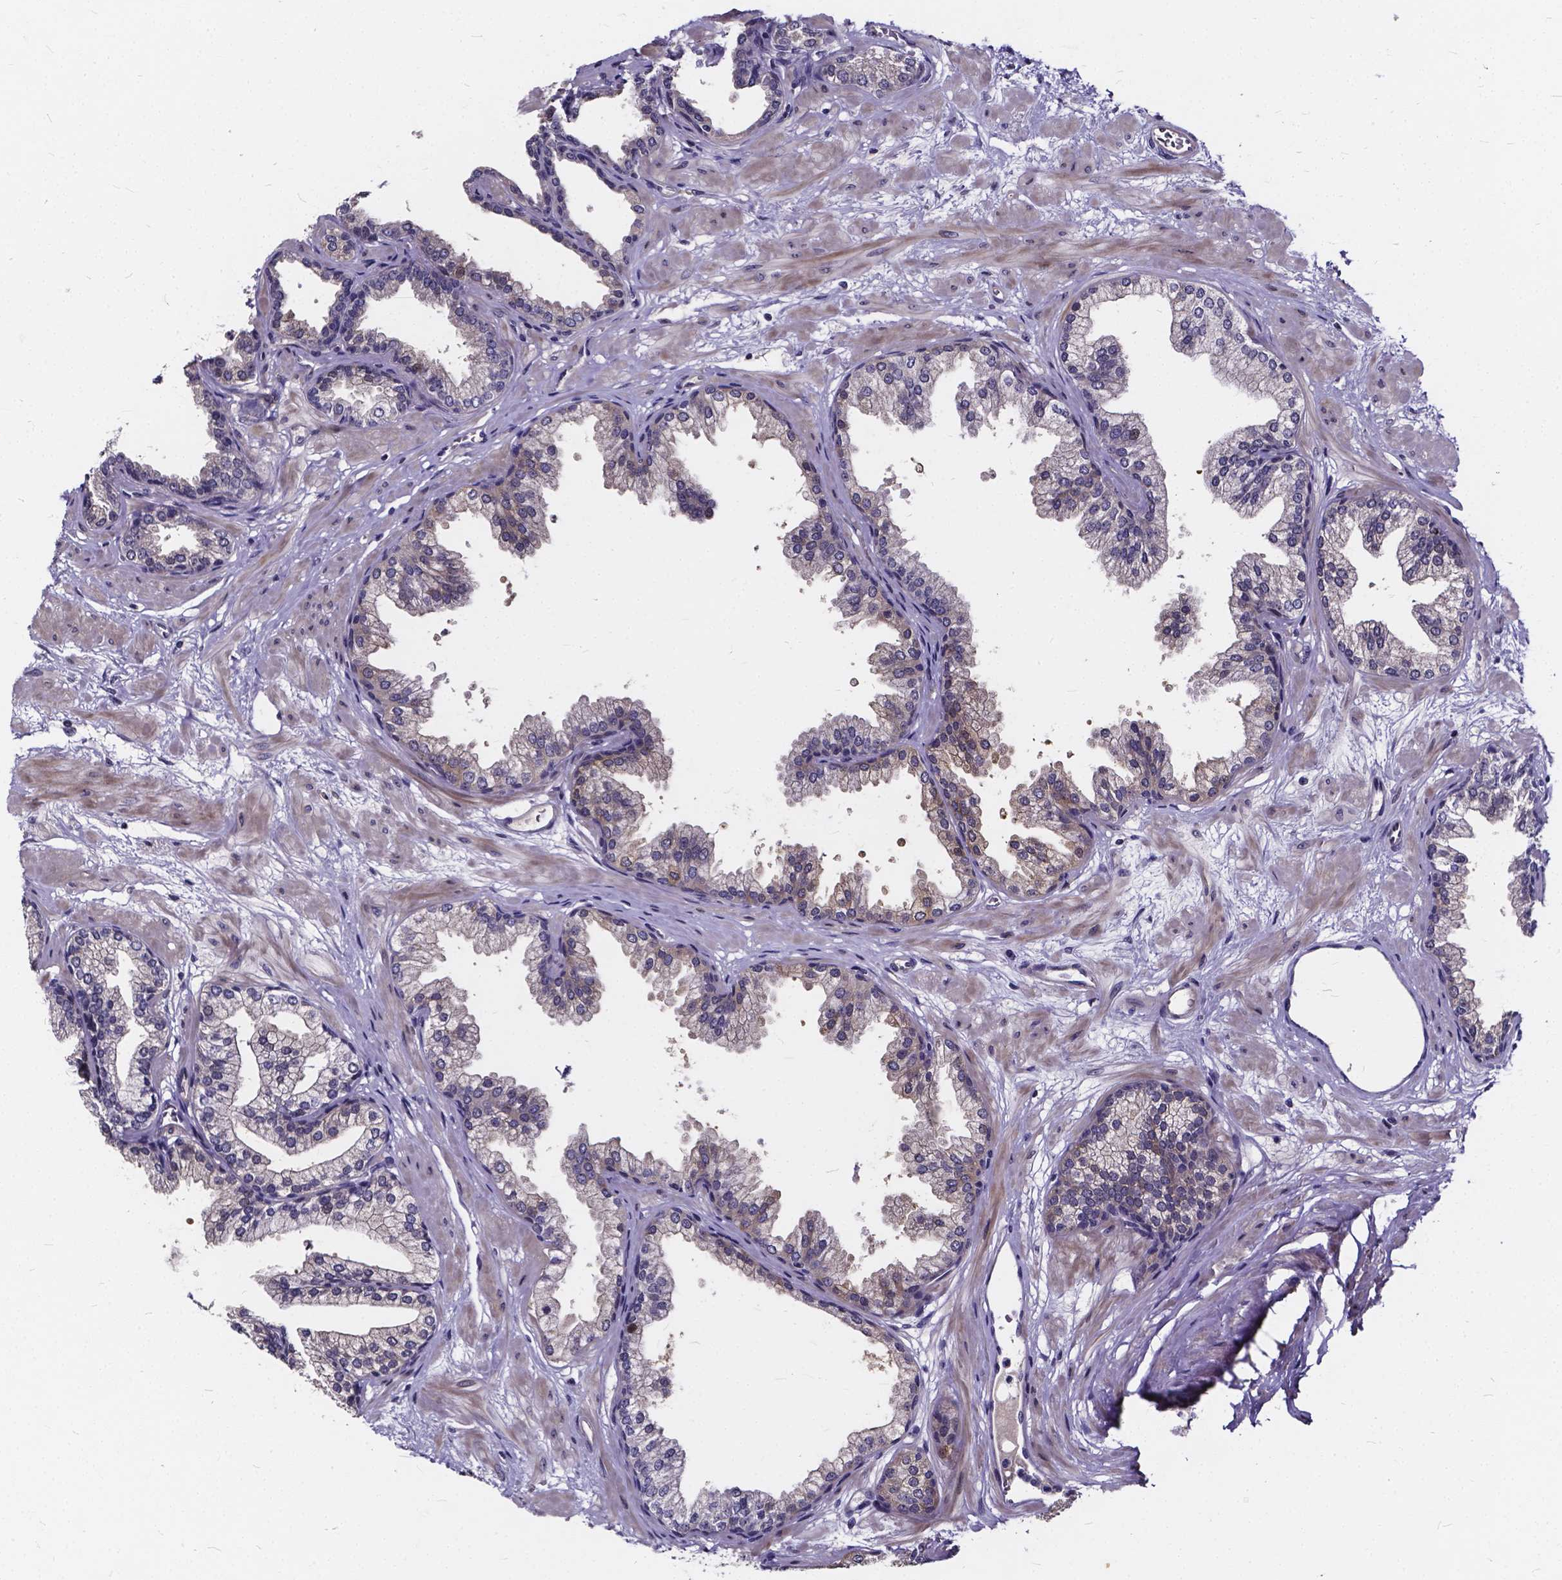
{"staining": {"intensity": "moderate", "quantity": "<25%", "location": "cytoplasmic/membranous"}, "tissue": "prostate", "cell_type": "Glandular cells", "image_type": "normal", "snomed": [{"axis": "morphology", "description": "Normal tissue, NOS"}, {"axis": "topography", "description": "Prostate"}], "caption": "The immunohistochemical stain highlights moderate cytoplasmic/membranous staining in glandular cells of unremarkable prostate.", "gene": "SOWAHA", "patient": {"sex": "male", "age": 37}}